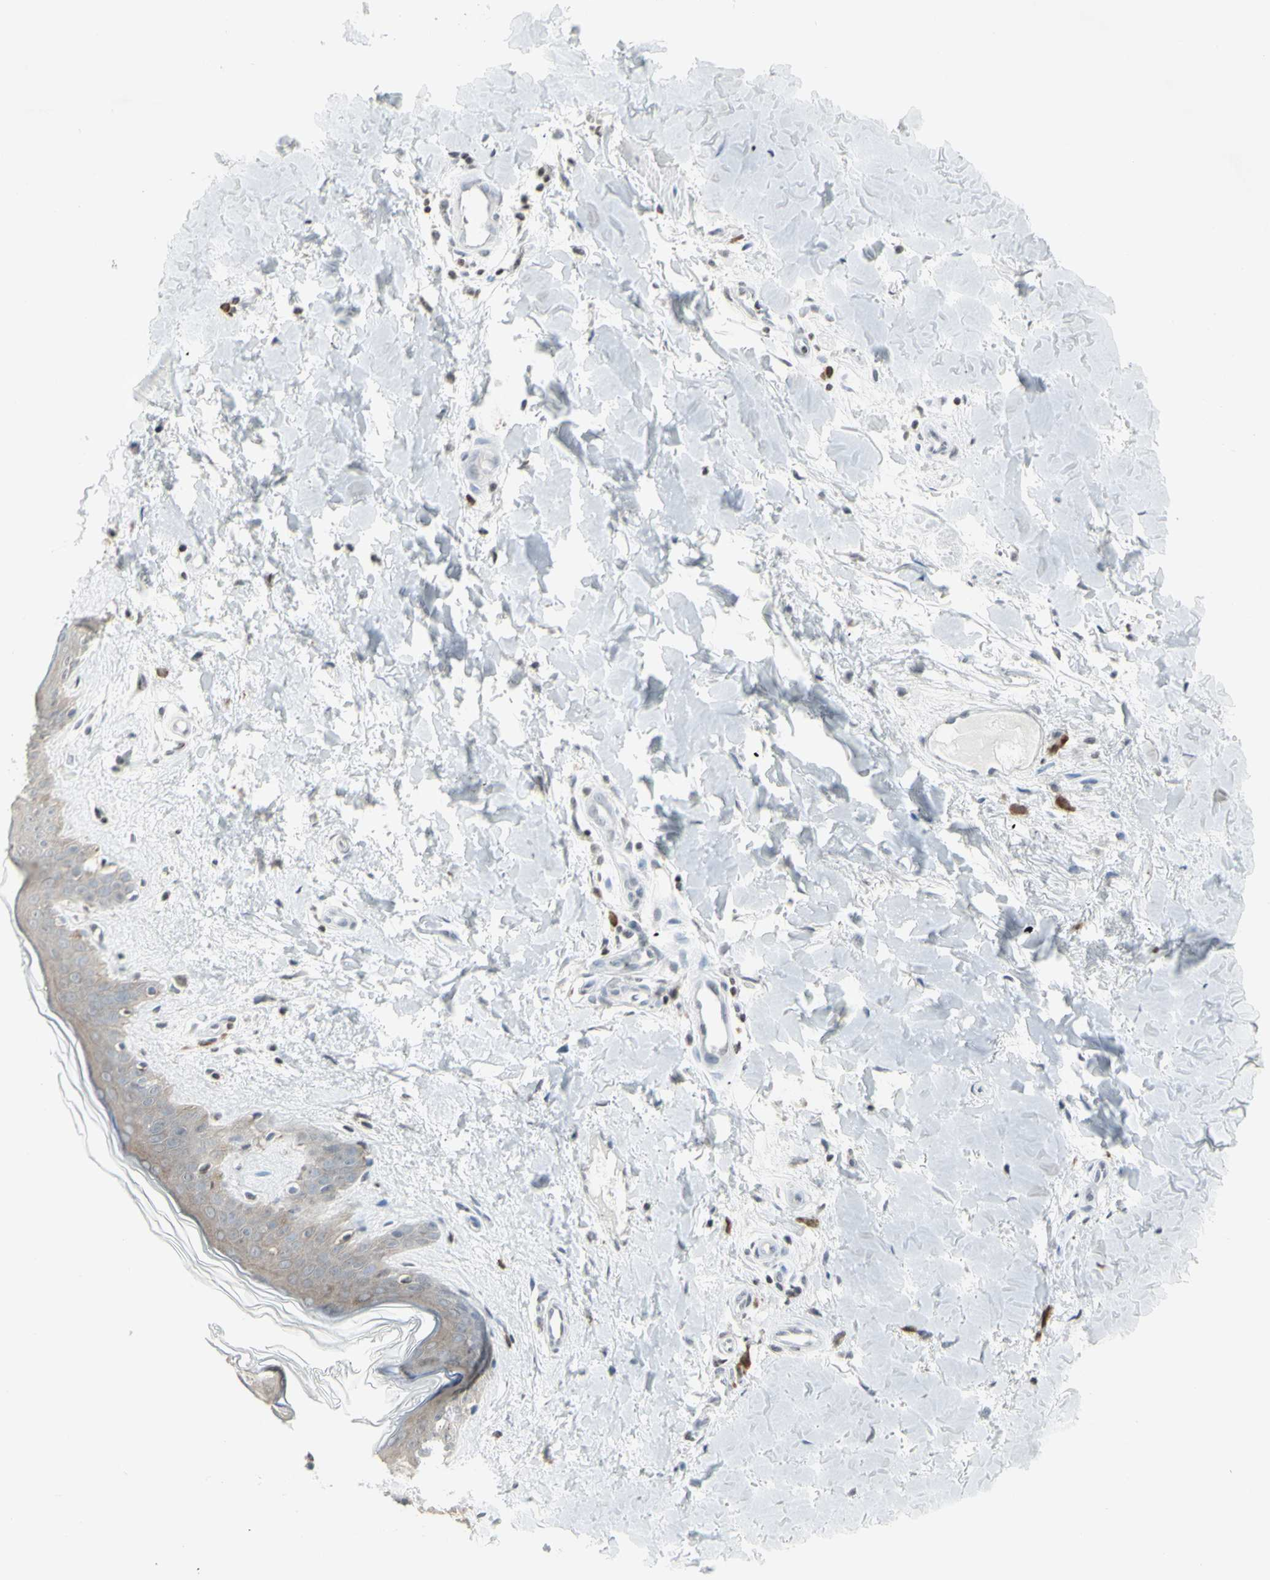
{"staining": {"intensity": "weak", "quantity": "<25%", "location": "cytoplasmic/membranous"}, "tissue": "skin", "cell_type": "Fibroblasts", "image_type": "normal", "snomed": [{"axis": "morphology", "description": "Normal tissue, NOS"}, {"axis": "topography", "description": "Skin"}], "caption": "An image of human skin is negative for staining in fibroblasts. The staining is performed using DAB (3,3'-diaminobenzidine) brown chromogen with nuclei counter-stained in using hematoxylin.", "gene": "MUC5AC", "patient": {"sex": "female", "age": 41}}